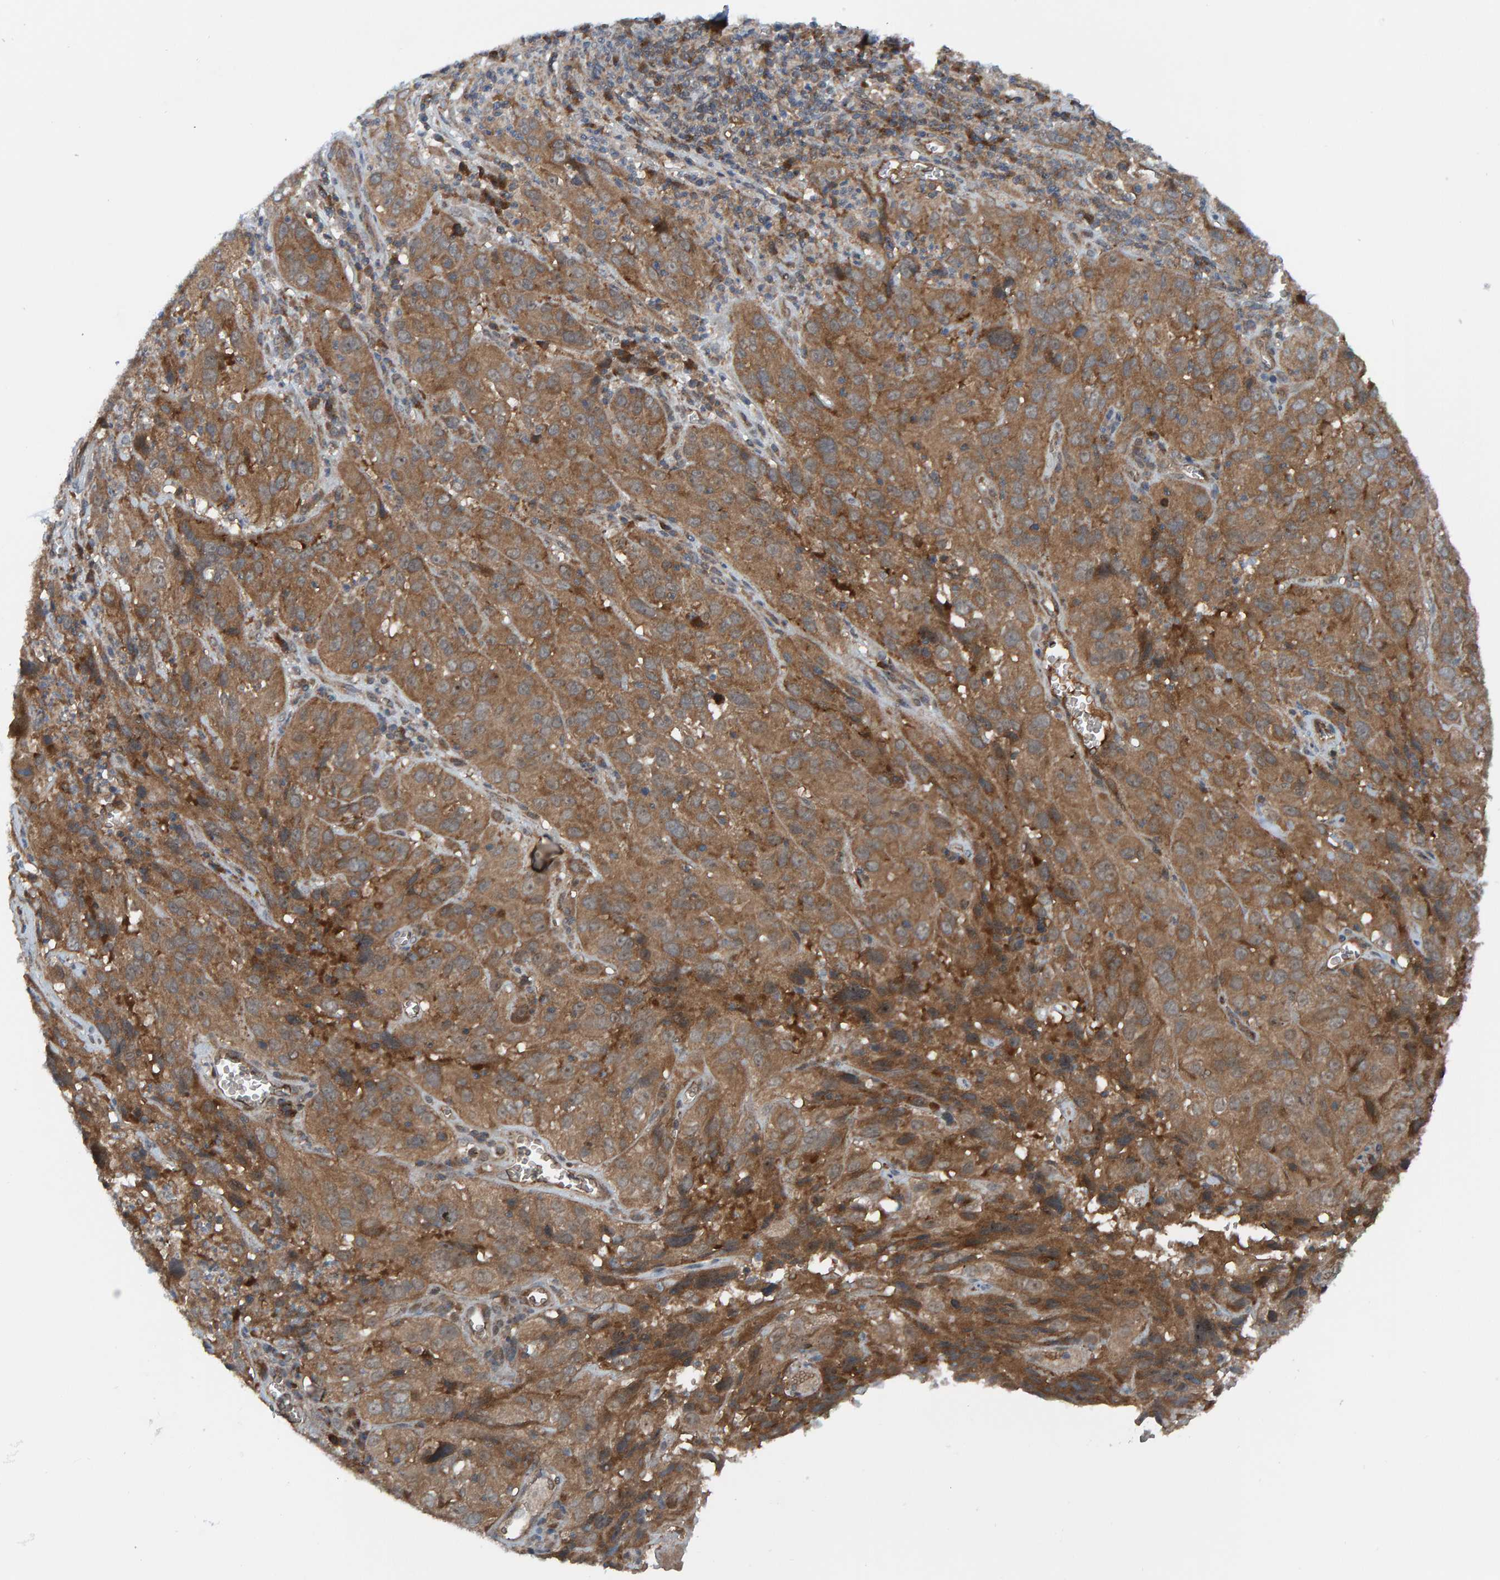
{"staining": {"intensity": "moderate", "quantity": ">75%", "location": "cytoplasmic/membranous"}, "tissue": "cervical cancer", "cell_type": "Tumor cells", "image_type": "cancer", "snomed": [{"axis": "morphology", "description": "Squamous cell carcinoma, NOS"}, {"axis": "topography", "description": "Cervix"}], "caption": "Moderate cytoplasmic/membranous protein positivity is identified in approximately >75% of tumor cells in squamous cell carcinoma (cervical). Ihc stains the protein in brown and the nuclei are stained blue.", "gene": "CUEDC1", "patient": {"sex": "female", "age": 32}}